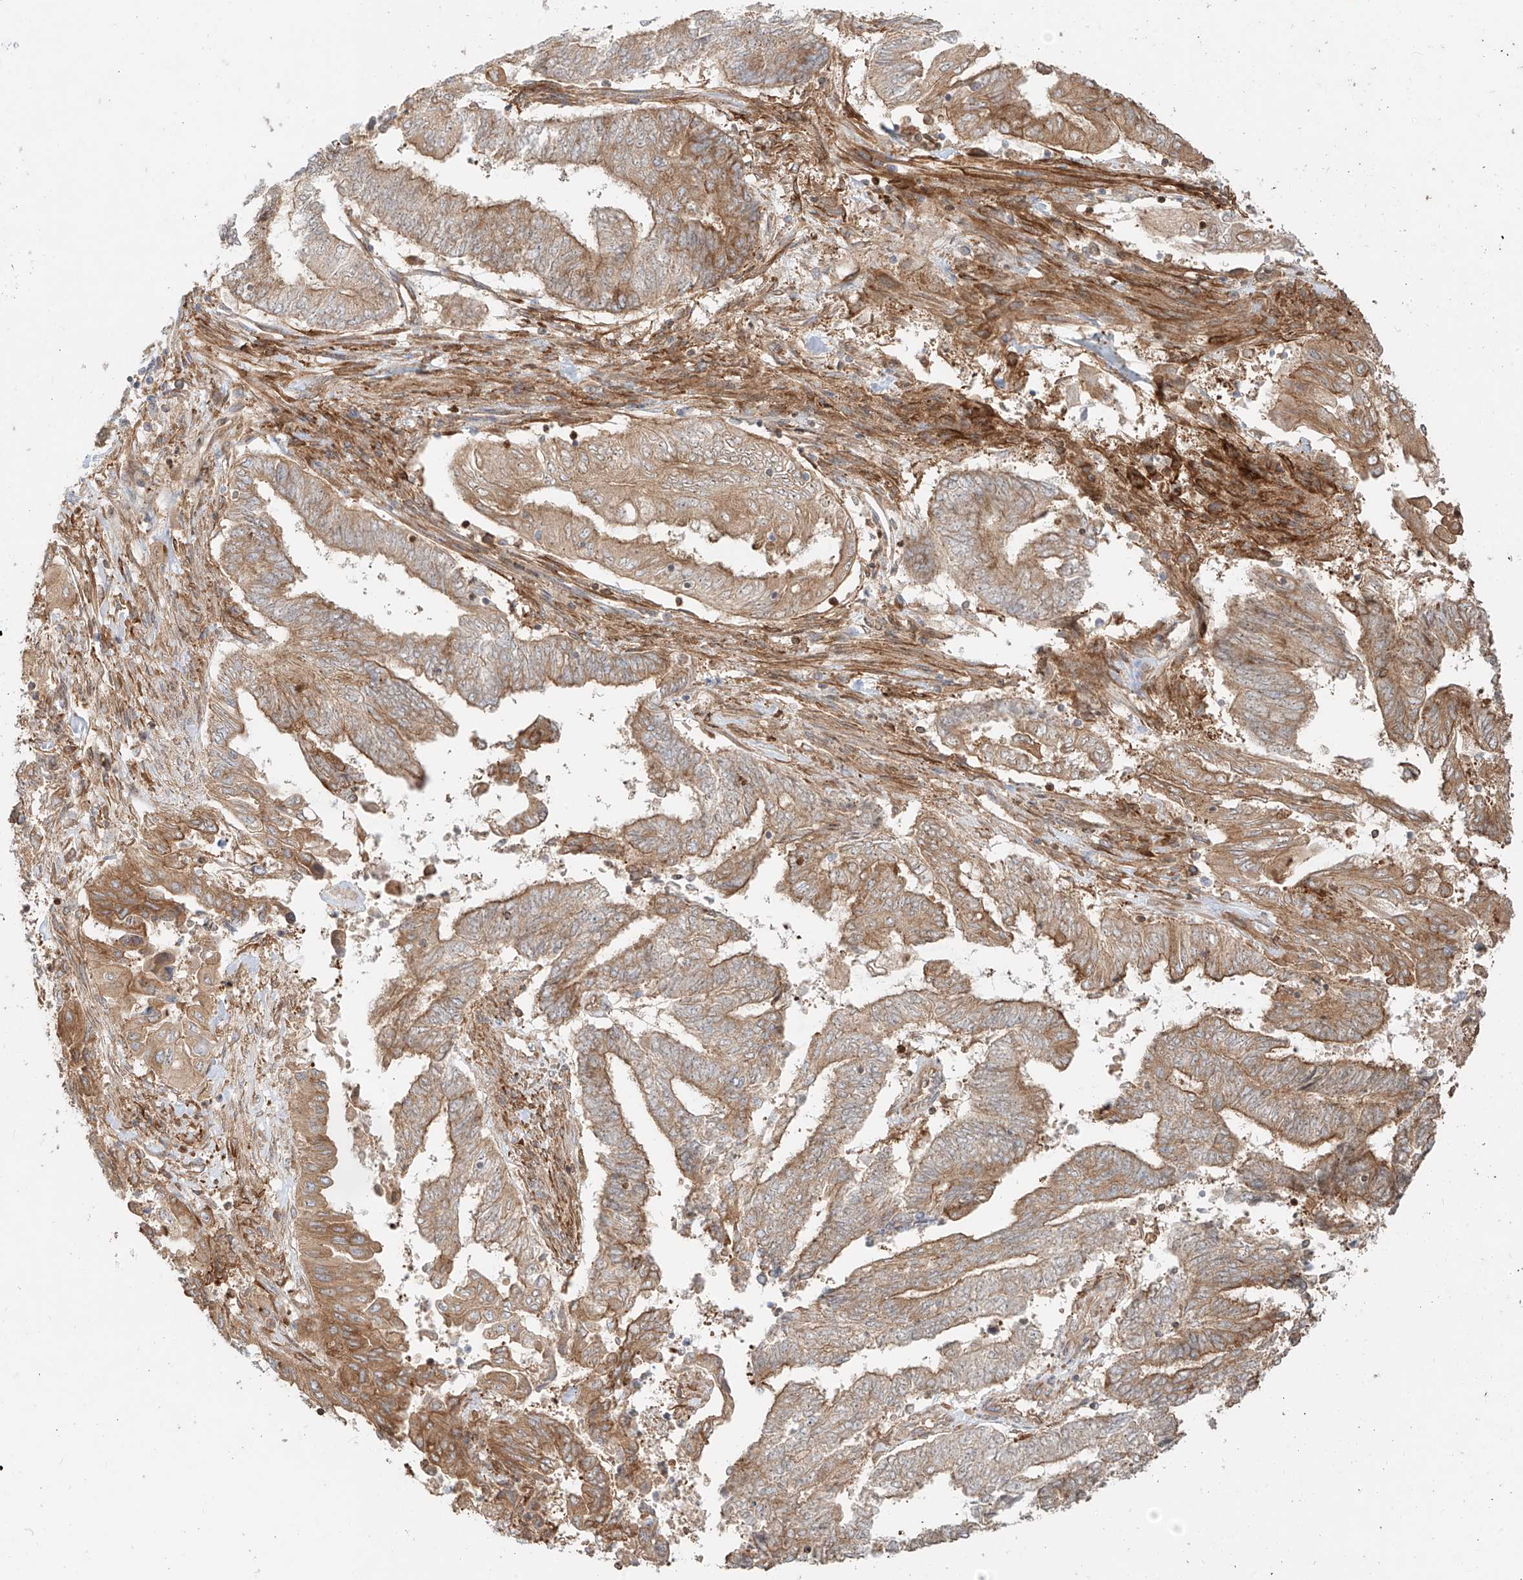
{"staining": {"intensity": "moderate", "quantity": ">75%", "location": "cytoplasmic/membranous"}, "tissue": "endometrial cancer", "cell_type": "Tumor cells", "image_type": "cancer", "snomed": [{"axis": "morphology", "description": "Adenocarcinoma, NOS"}, {"axis": "topography", "description": "Uterus"}, {"axis": "topography", "description": "Endometrium"}], "caption": "Immunohistochemical staining of endometrial cancer demonstrates medium levels of moderate cytoplasmic/membranous protein expression in approximately >75% of tumor cells.", "gene": "SNX9", "patient": {"sex": "female", "age": 70}}